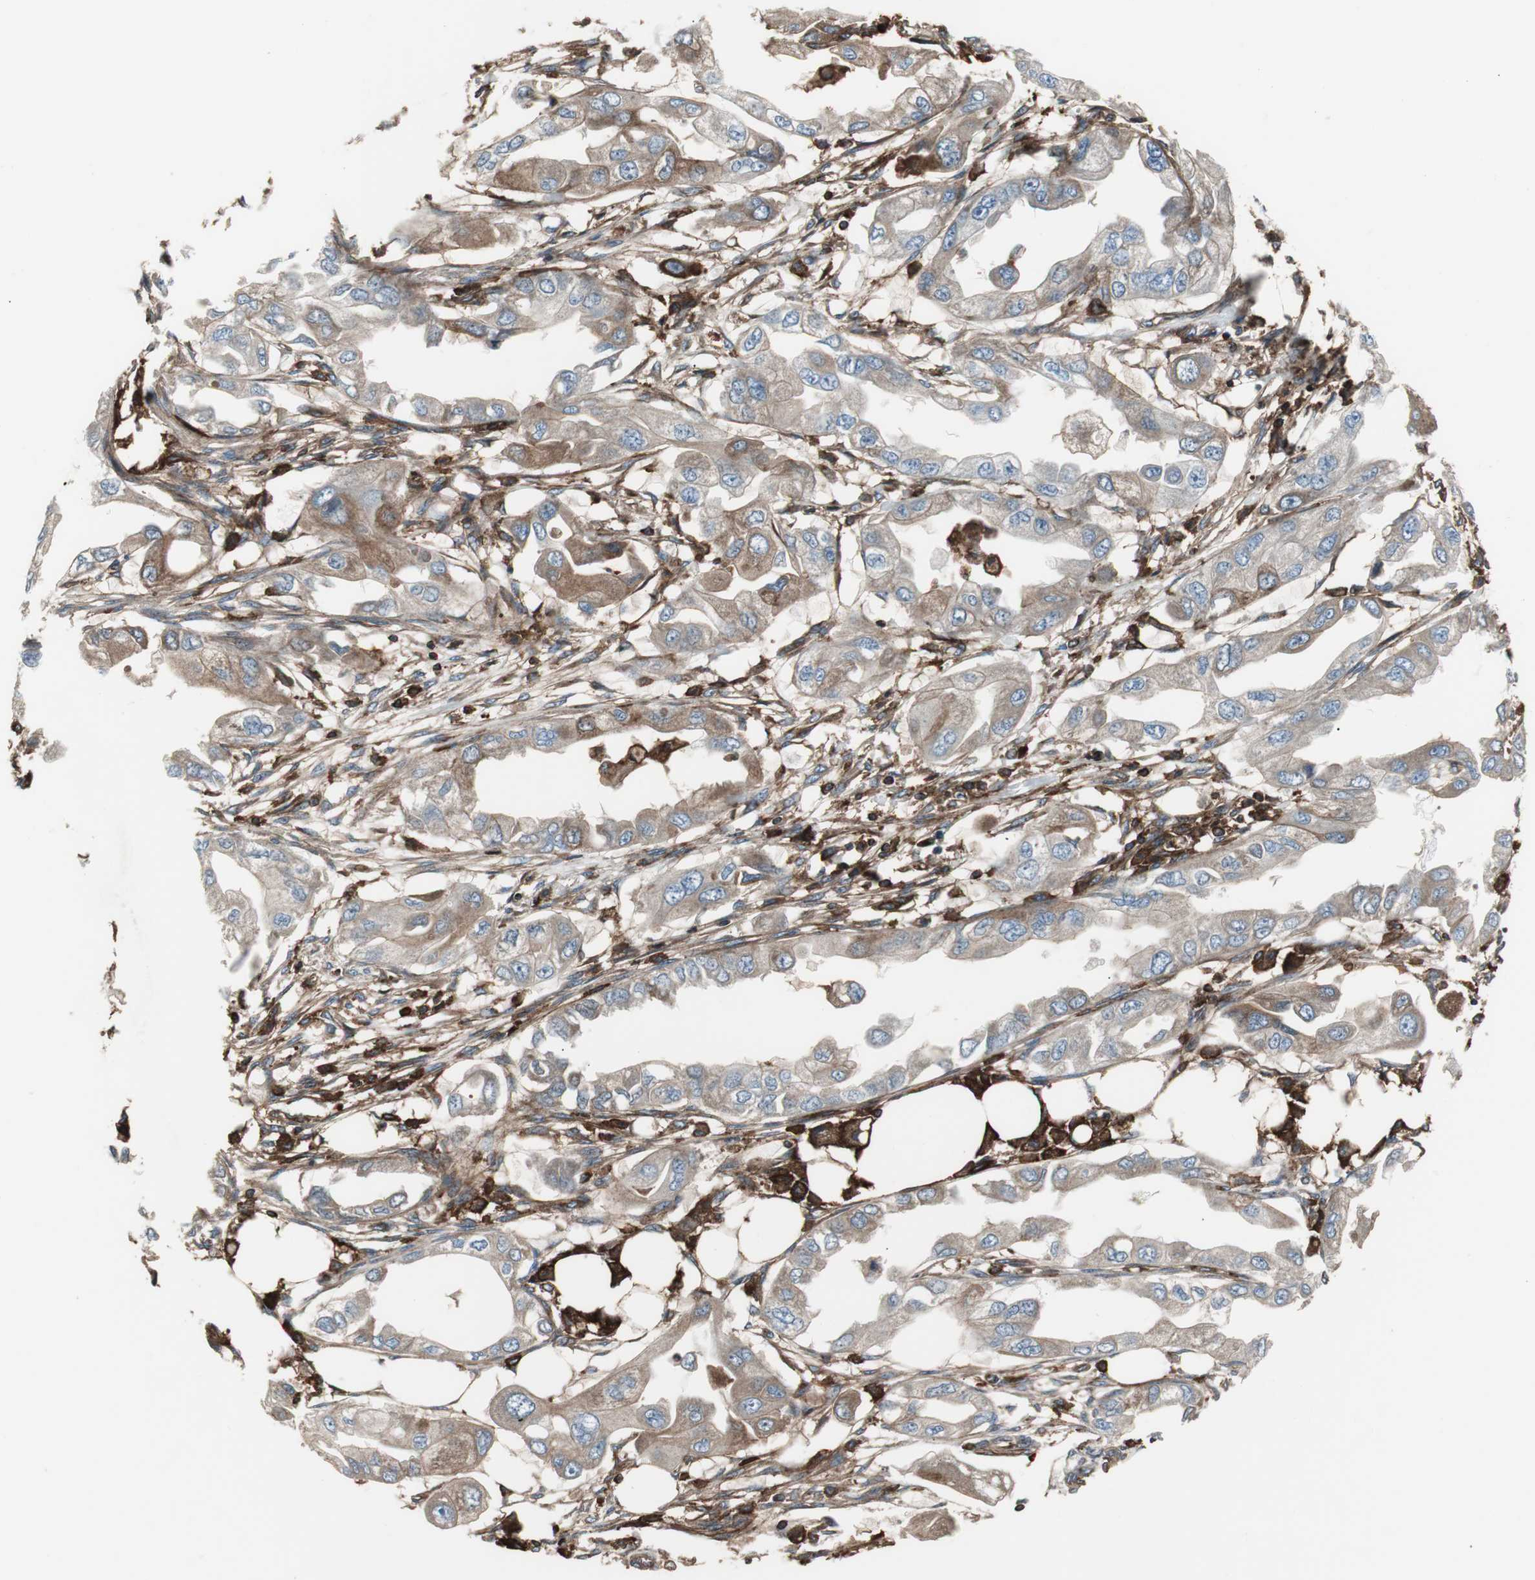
{"staining": {"intensity": "moderate", "quantity": "25%-75%", "location": "cytoplasmic/membranous"}, "tissue": "endometrial cancer", "cell_type": "Tumor cells", "image_type": "cancer", "snomed": [{"axis": "morphology", "description": "Adenocarcinoma, NOS"}, {"axis": "topography", "description": "Endometrium"}], "caption": "Moderate cytoplasmic/membranous expression for a protein is appreciated in about 25%-75% of tumor cells of endometrial adenocarcinoma using immunohistochemistry (IHC).", "gene": "B2M", "patient": {"sex": "female", "age": 67}}